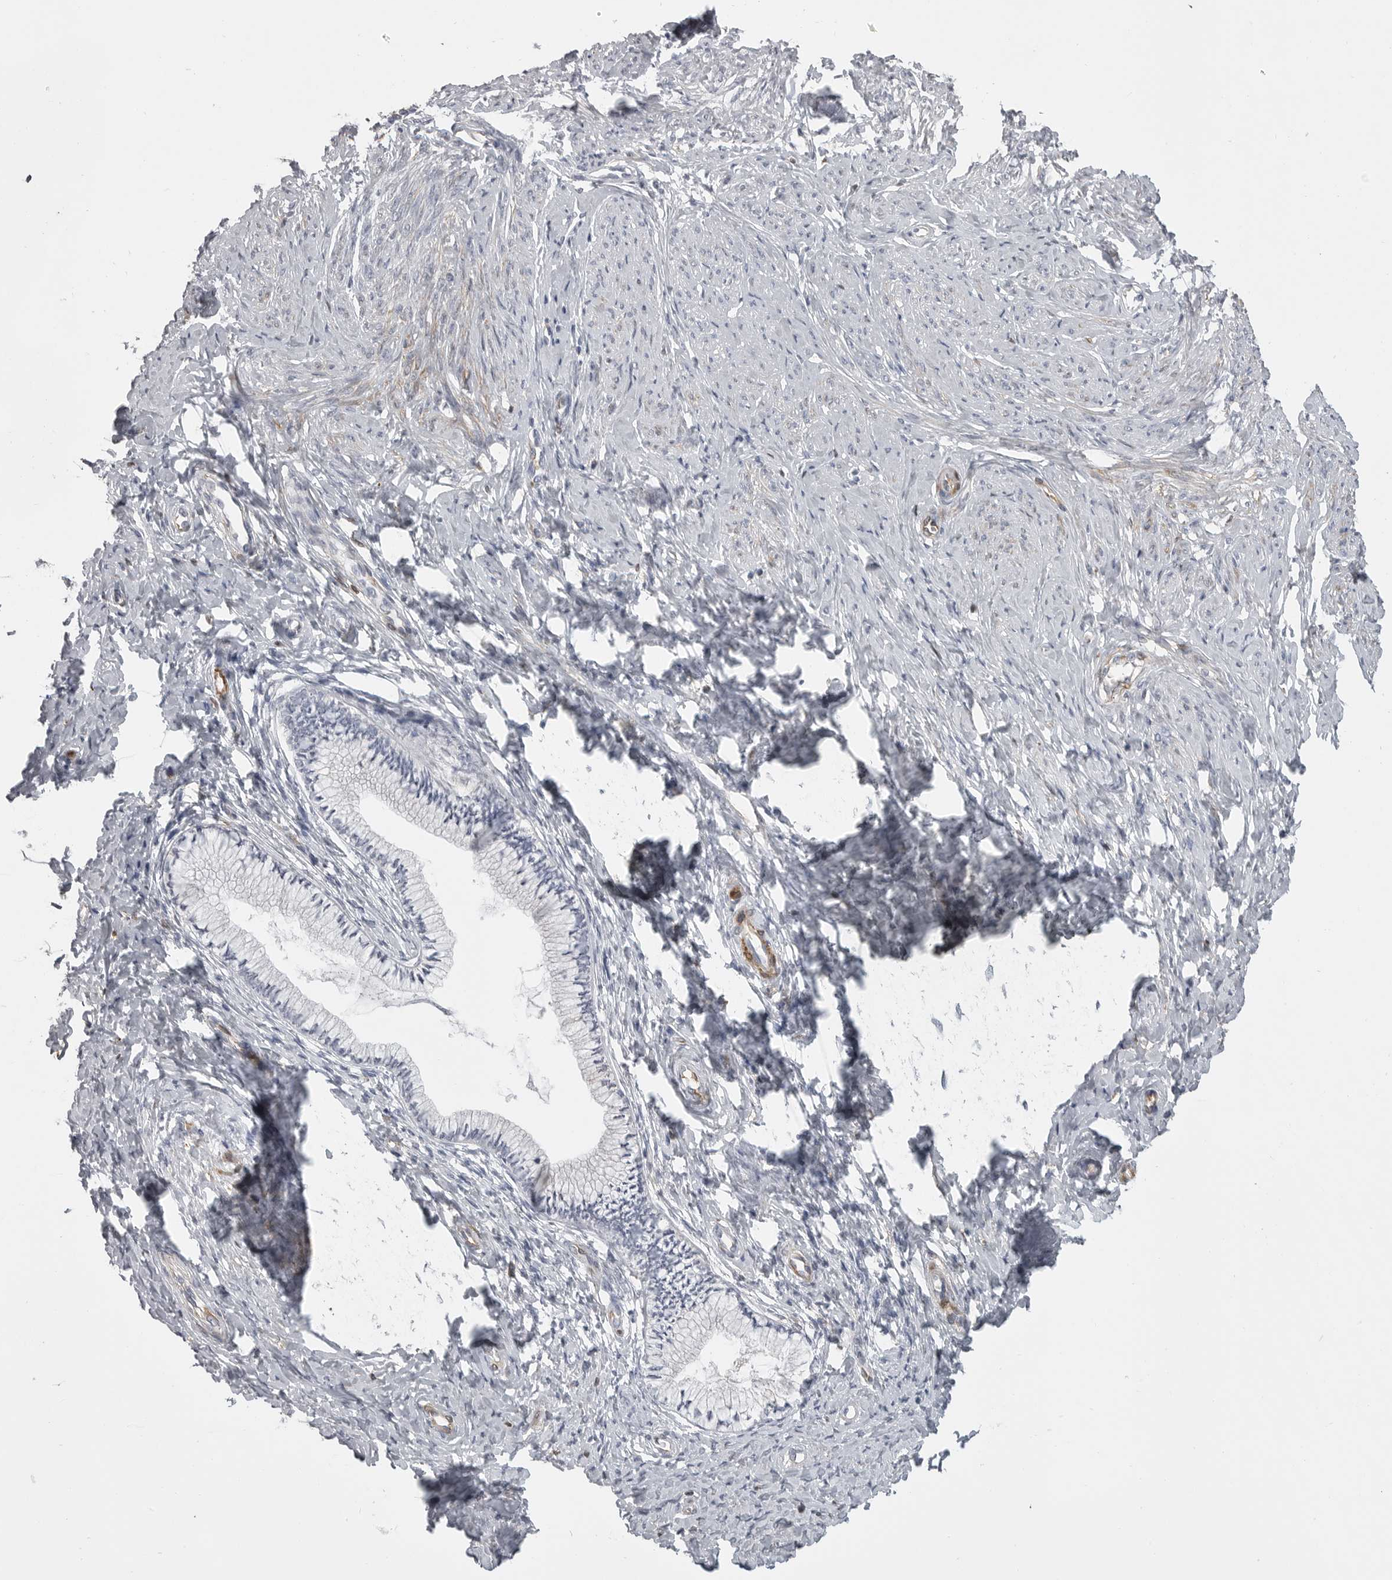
{"staining": {"intensity": "negative", "quantity": "none", "location": "none"}, "tissue": "cervix", "cell_type": "Glandular cells", "image_type": "normal", "snomed": [{"axis": "morphology", "description": "Normal tissue, NOS"}, {"axis": "topography", "description": "Cervix"}], "caption": "Protein analysis of normal cervix exhibits no significant expression in glandular cells.", "gene": "SERPING1", "patient": {"sex": "female", "age": 36}}